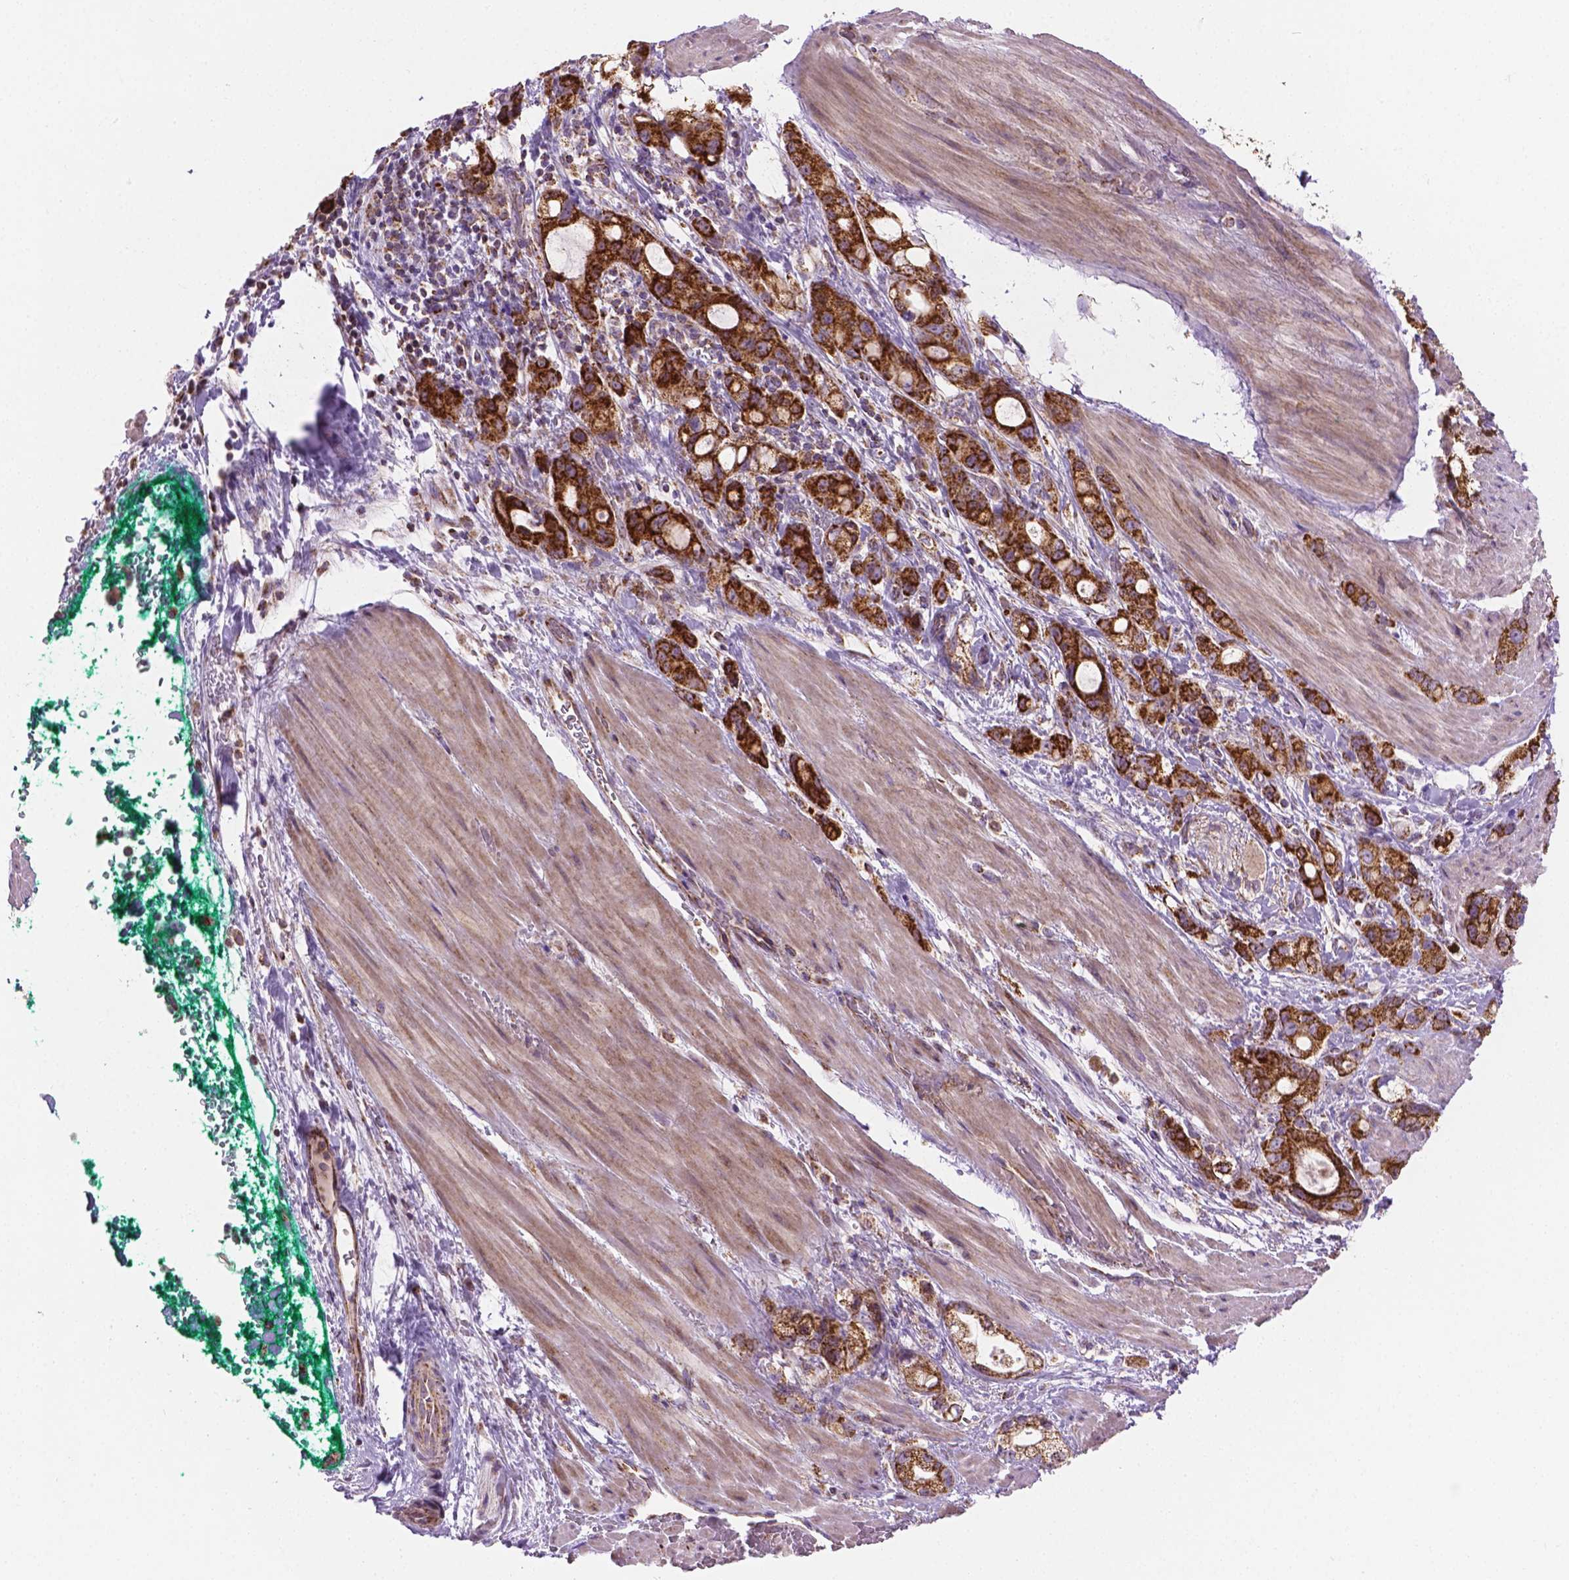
{"staining": {"intensity": "strong", "quantity": ">75%", "location": "cytoplasmic/membranous"}, "tissue": "stomach cancer", "cell_type": "Tumor cells", "image_type": "cancer", "snomed": [{"axis": "morphology", "description": "Adenocarcinoma, NOS"}, {"axis": "topography", "description": "Stomach"}], "caption": "Immunohistochemical staining of human stomach cancer shows high levels of strong cytoplasmic/membranous protein positivity in about >75% of tumor cells.", "gene": "PIBF1", "patient": {"sex": "male", "age": 63}}